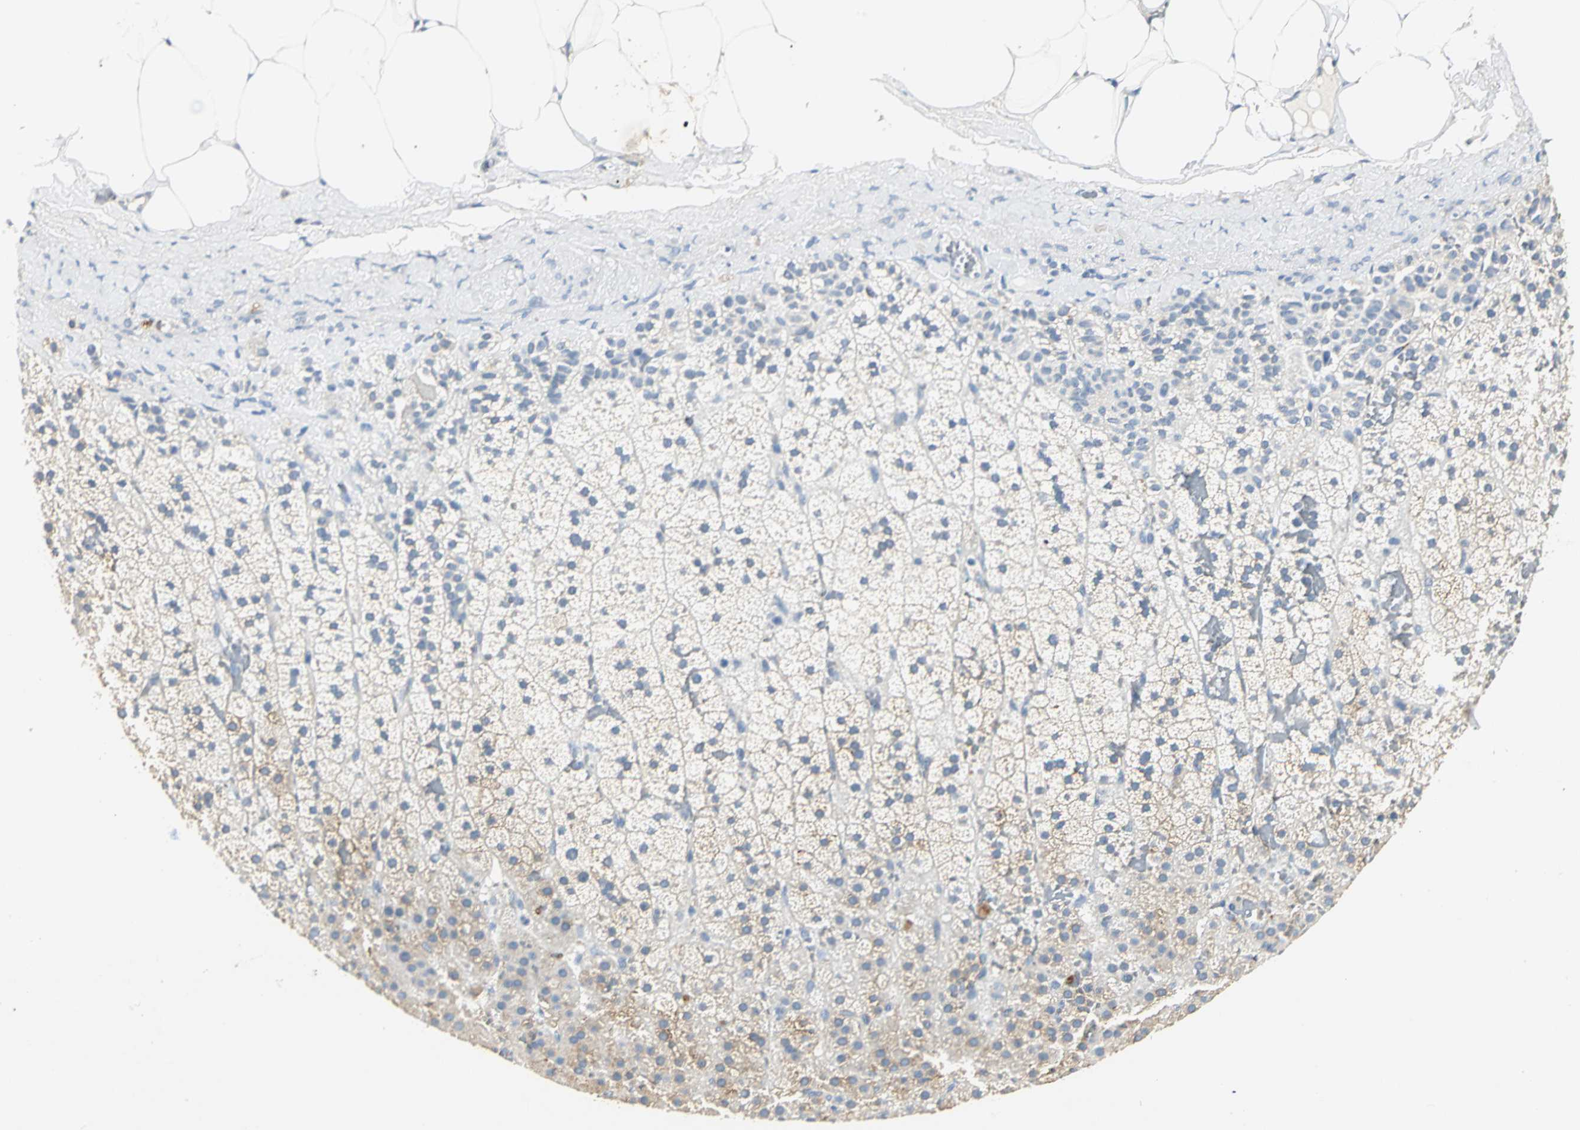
{"staining": {"intensity": "moderate", "quantity": "25%-75%", "location": "cytoplasmic/membranous"}, "tissue": "adrenal gland", "cell_type": "Glandular cells", "image_type": "normal", "snomed": [{"axis": "morphology", "description": "Normal tissue, NOS"}, {"axis": "topography", "description": "Adrenal gland"}], "caption": "Brown immunohistochemical staining in benign human adrenal gland demonstrates moderate cytoplasmic/membranous positivity in approximately 25%-75% of glandular cells.", "gene": "B3GNT2", "patient": {"sex": "male", "age": 35}}